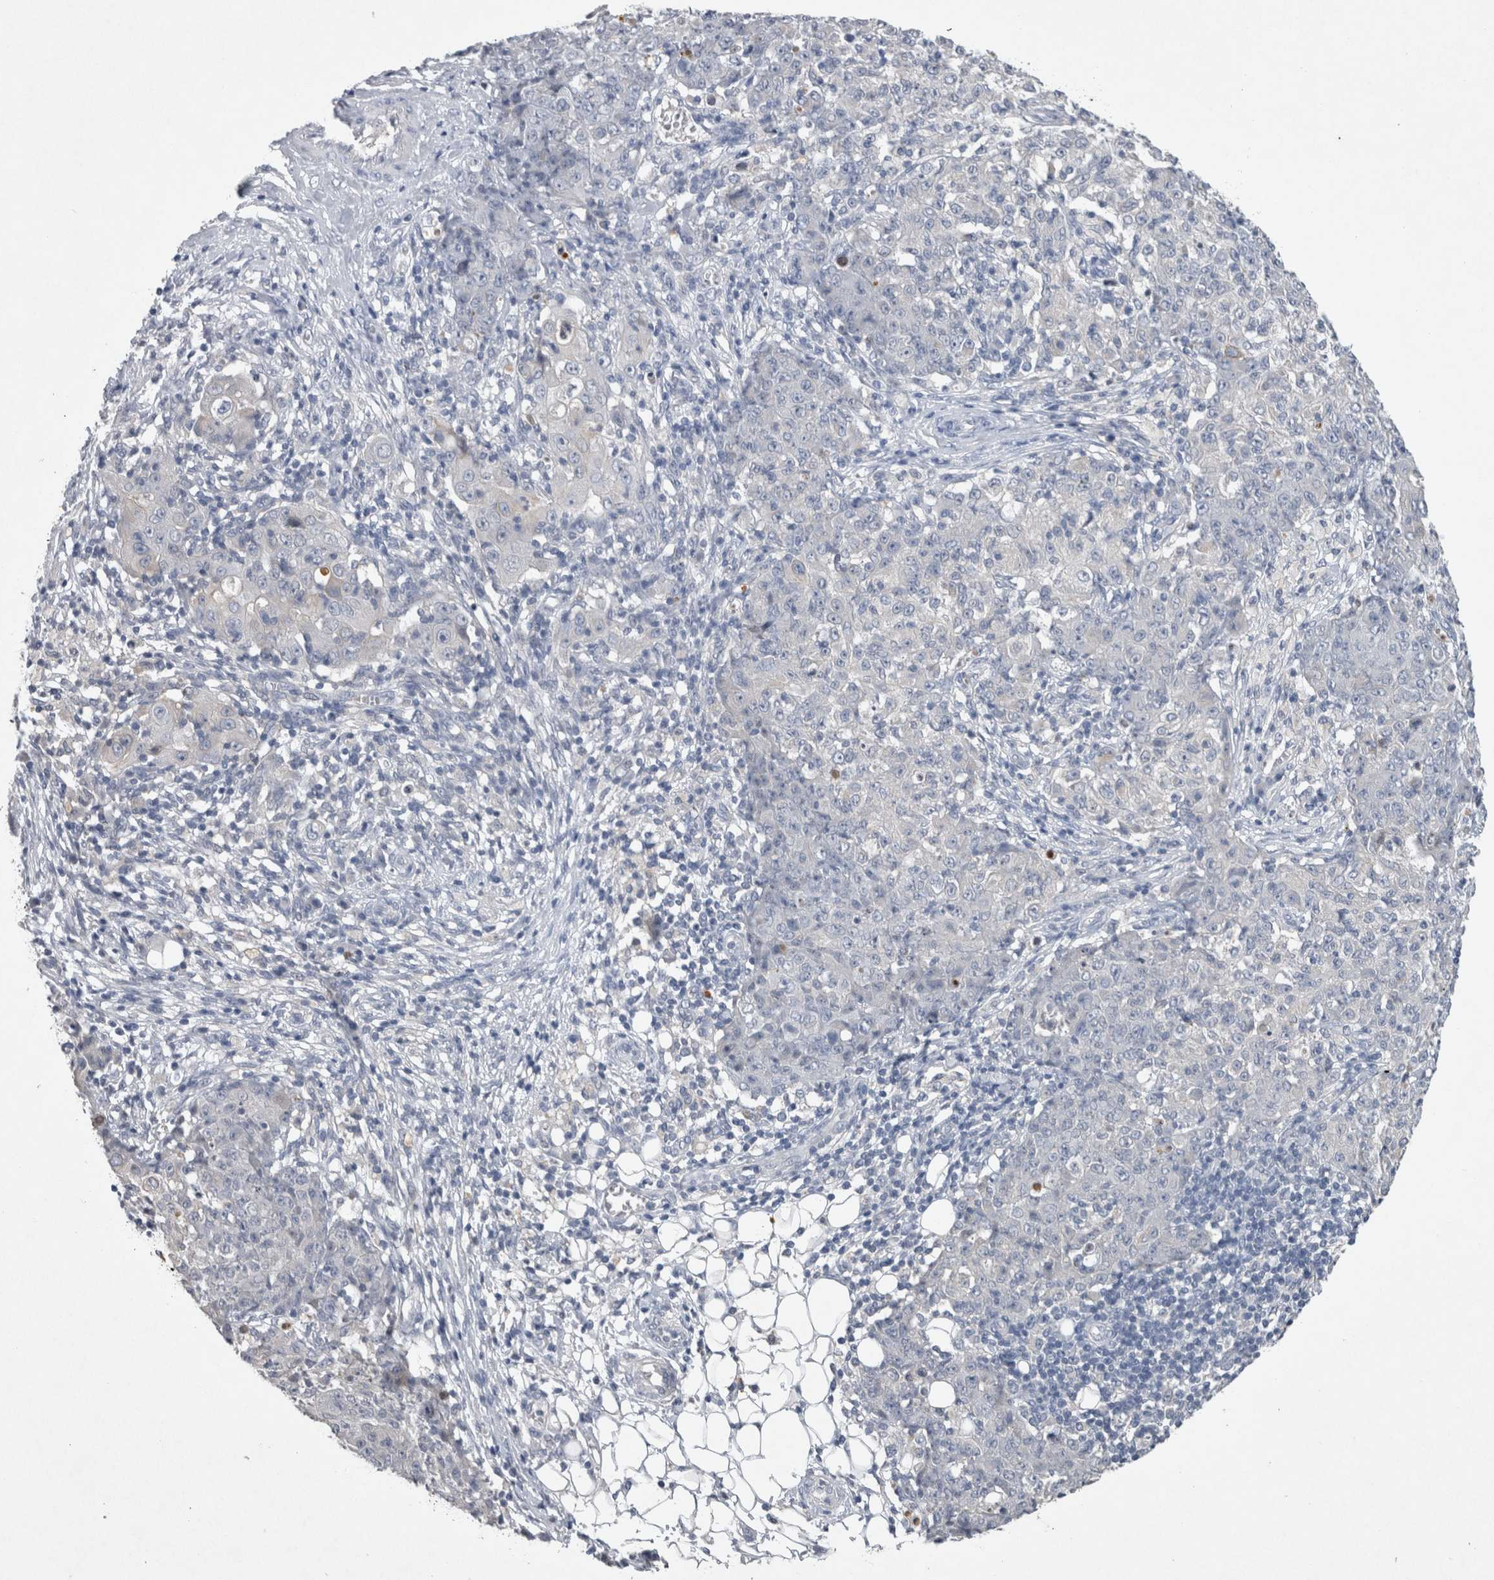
{"staining": {"intensity": "negative", "quantity": "none", "location": "none"}, "tissue": "ovarian cancer", "cell_type": "Tumor cells", "image_type": "cancer", "snomed": [{"axis": "morphology", "description": "Carcinoma, endometroid"}, {"axis": "topography", "description": "Ovary"}], "caption": "Tumor cells show no significant expression in ovarian endometroid carcinoma.", "gene": "HEXD", "patient": {"sex": "female", "age": 42}}